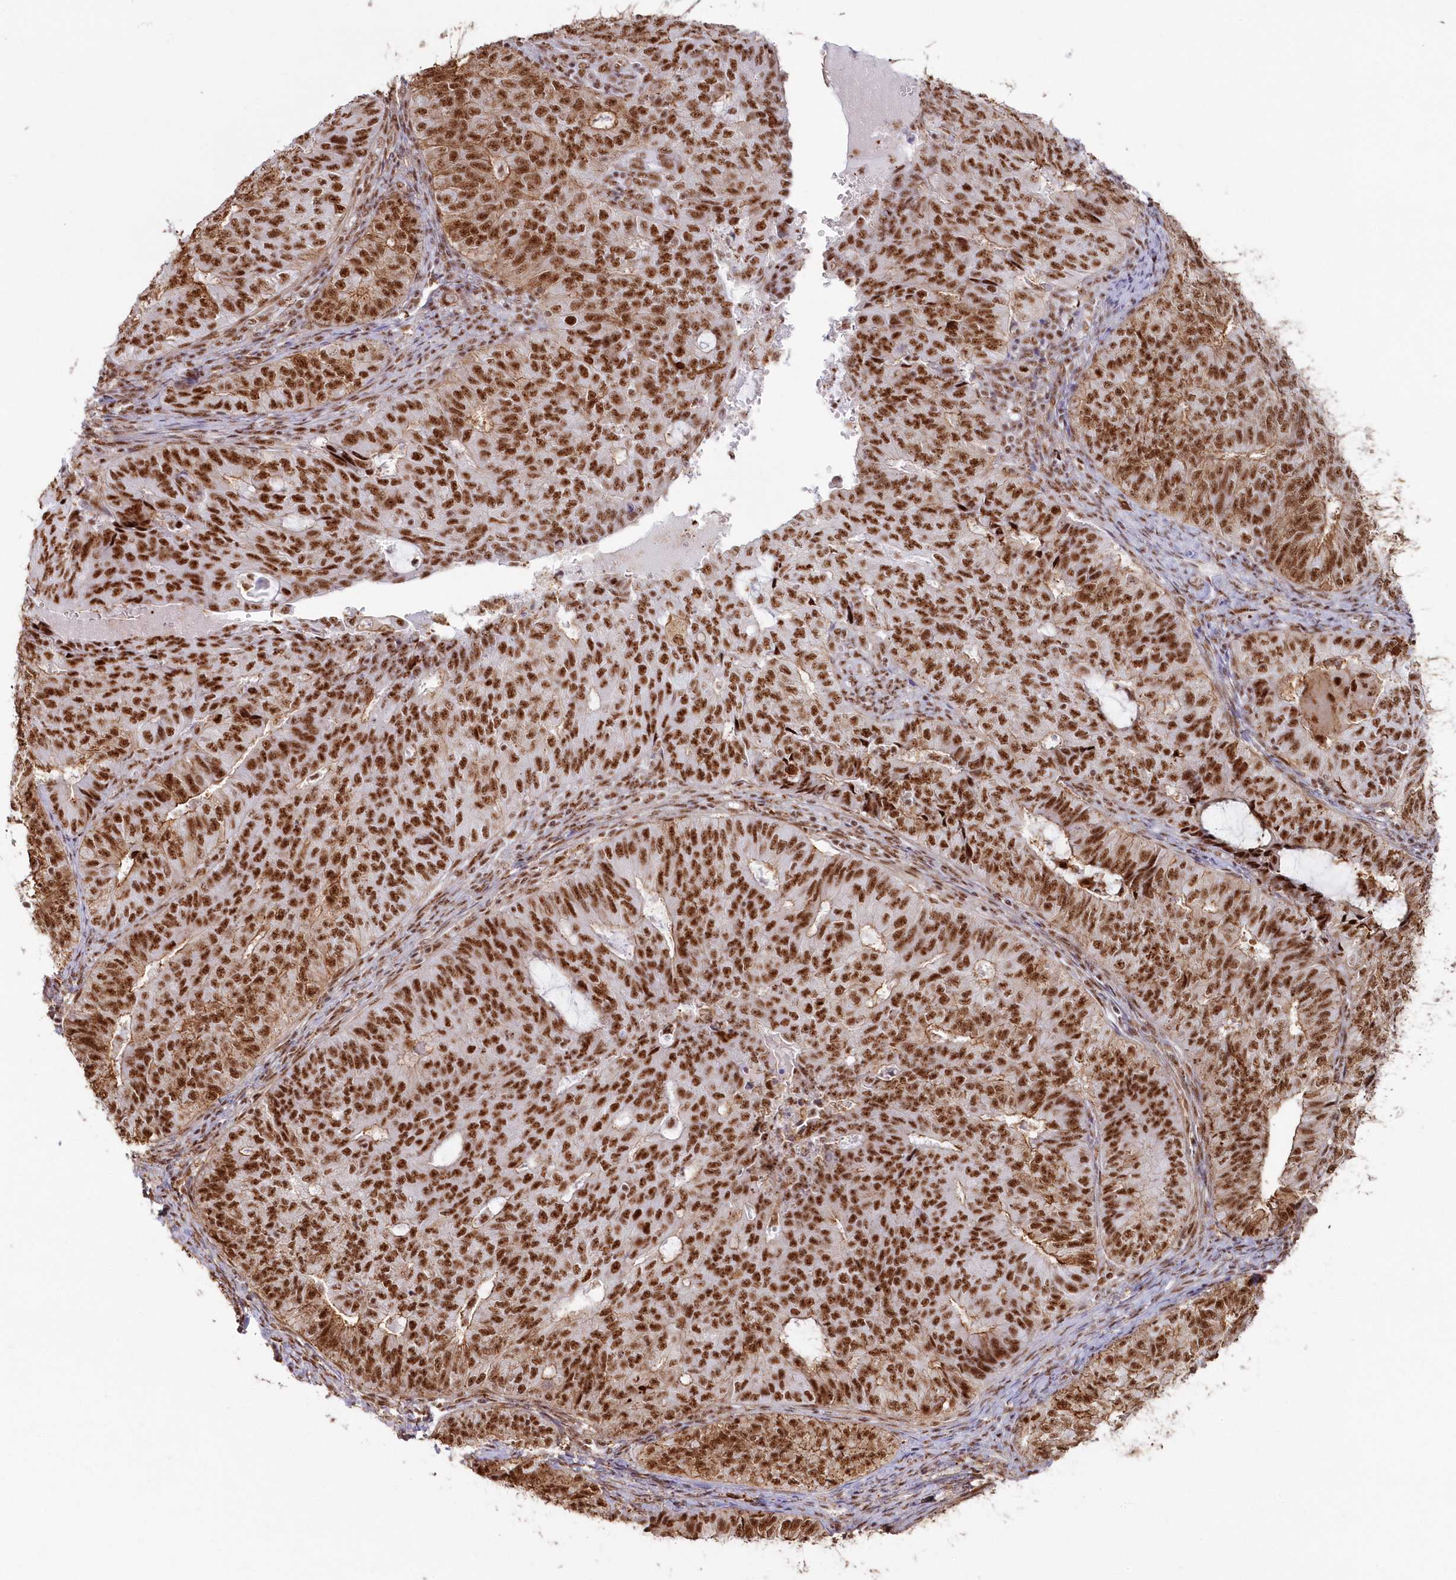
{"staining": {"intensity": "strong", "quantity": ">75%", "location": "nuclear"}, "tissue": "endometrial cancer", "cell_type": "Tumor cells", "image_type": "cancer", "snomed": [{"axis": "morphology", "description": "Adenocarcinoma, NOS"}, {"axis": "topography", "description": "Endometrium"}], "caption": "Immunohistochemistry staining of adenocarcinoma (endometrial), which shows high levels of strong nuclear expression in about >75% of tumor cells indicating strong nuclear protein positivity. The staining was performed using DAB (3,3'-diaminobenzidine) (brown) for protein detection and nuclei were counterstained in hematoxylin (blue).", "gene": "DDX46", "patient": {"sex": "female", "age": 32}}